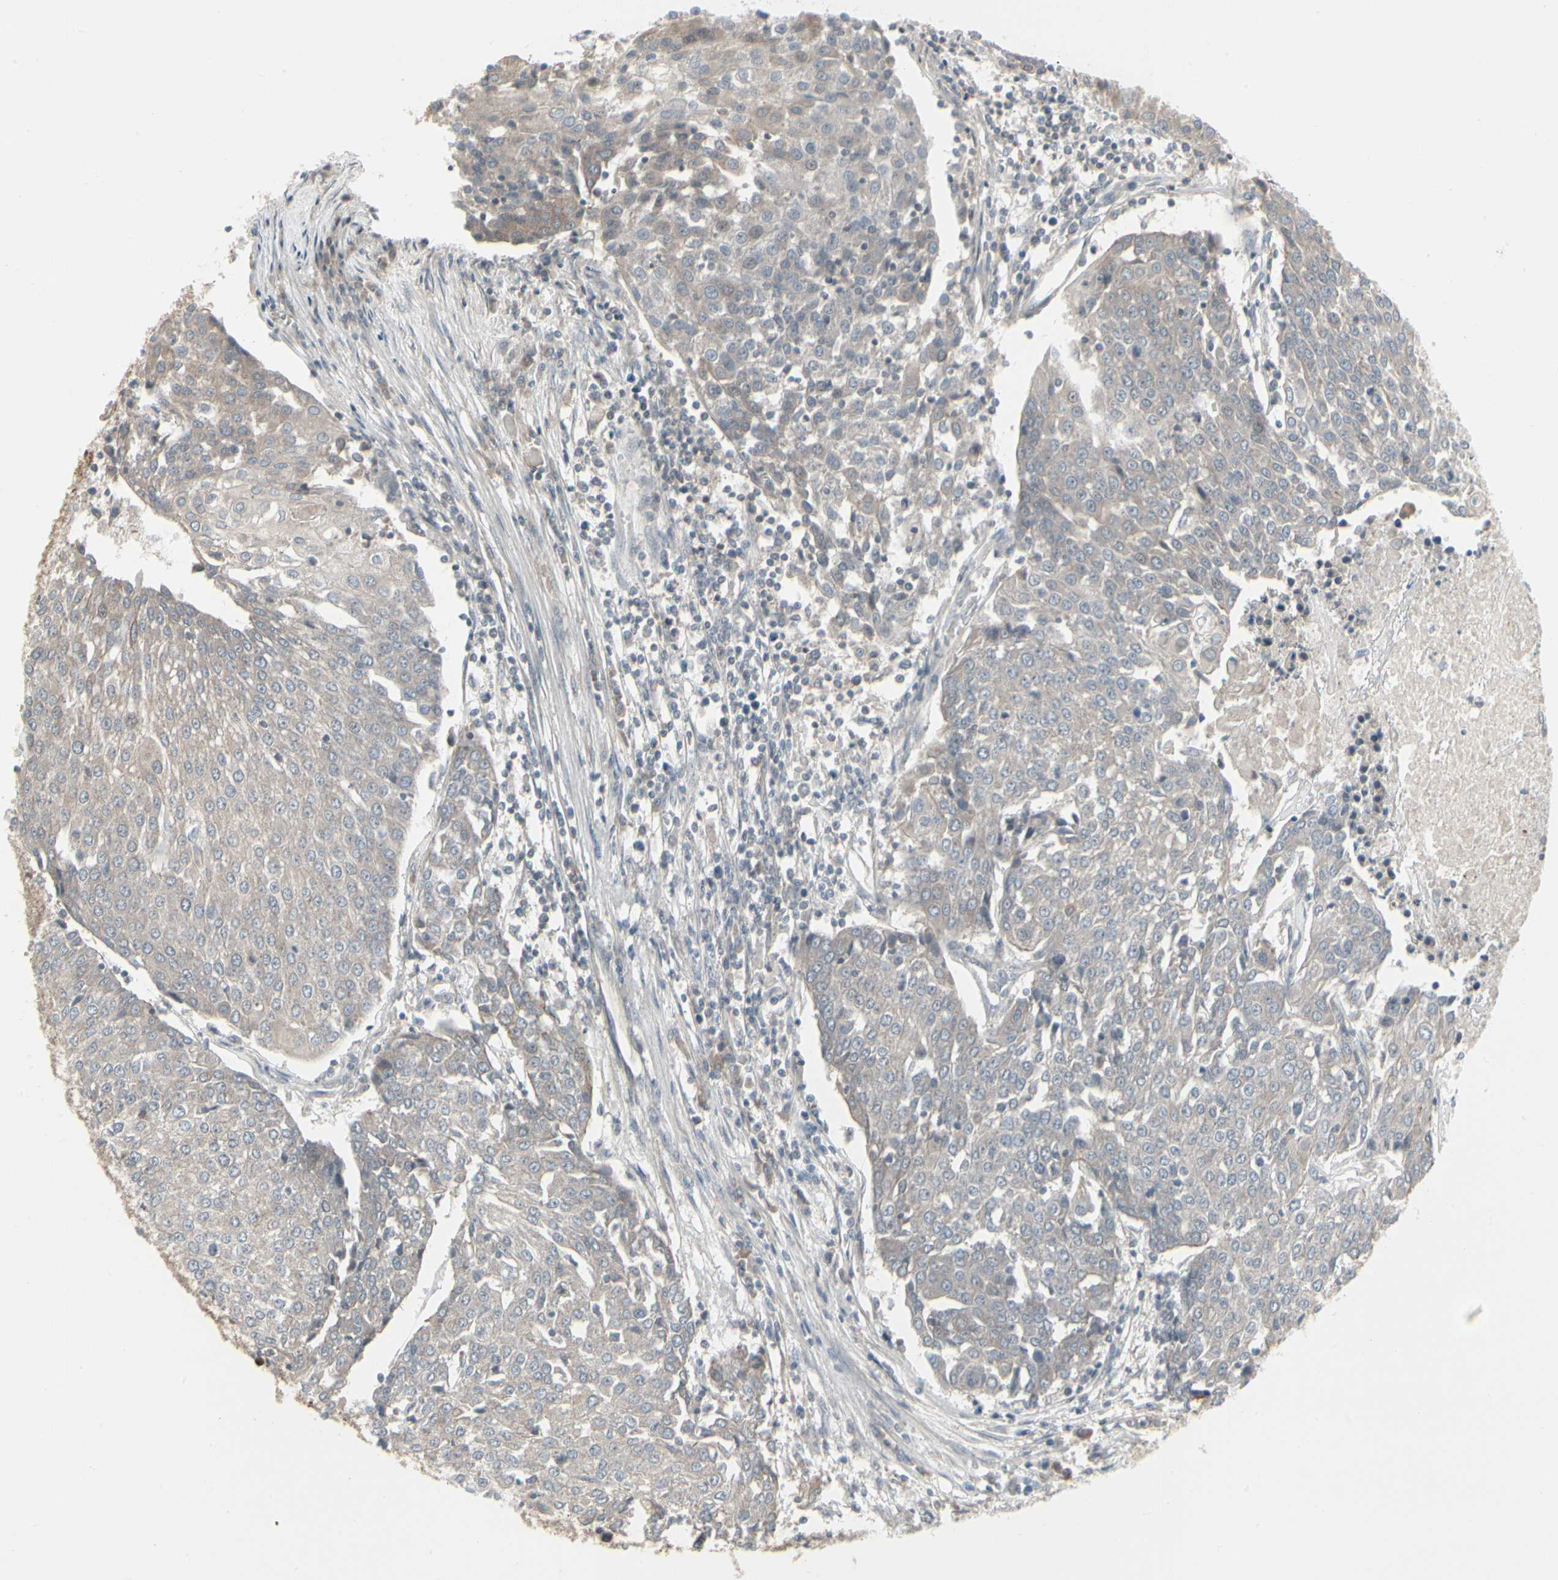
{"staining": {"intensity": "weak", "quantity": ">75%", "location": "cytoplasmic/membranous"}, "tissue": "urothelial cancer", "cell_type": "Tumor cells", "image_type": "cancer", "snomed": [{"axis": "morphology", "description": "Urothelial carcinoma, High grade"}, {"axis": "topography", "description": "Urinary bladder"}], "caption": "Protein expression analysis of urothelial carcinoma (high-grade) shows weak cytoplasmic/membranous expression in approximately >75% of tumor cells.", "gene": "EPS15", "patient": {"sex": "female", "age": 85}}